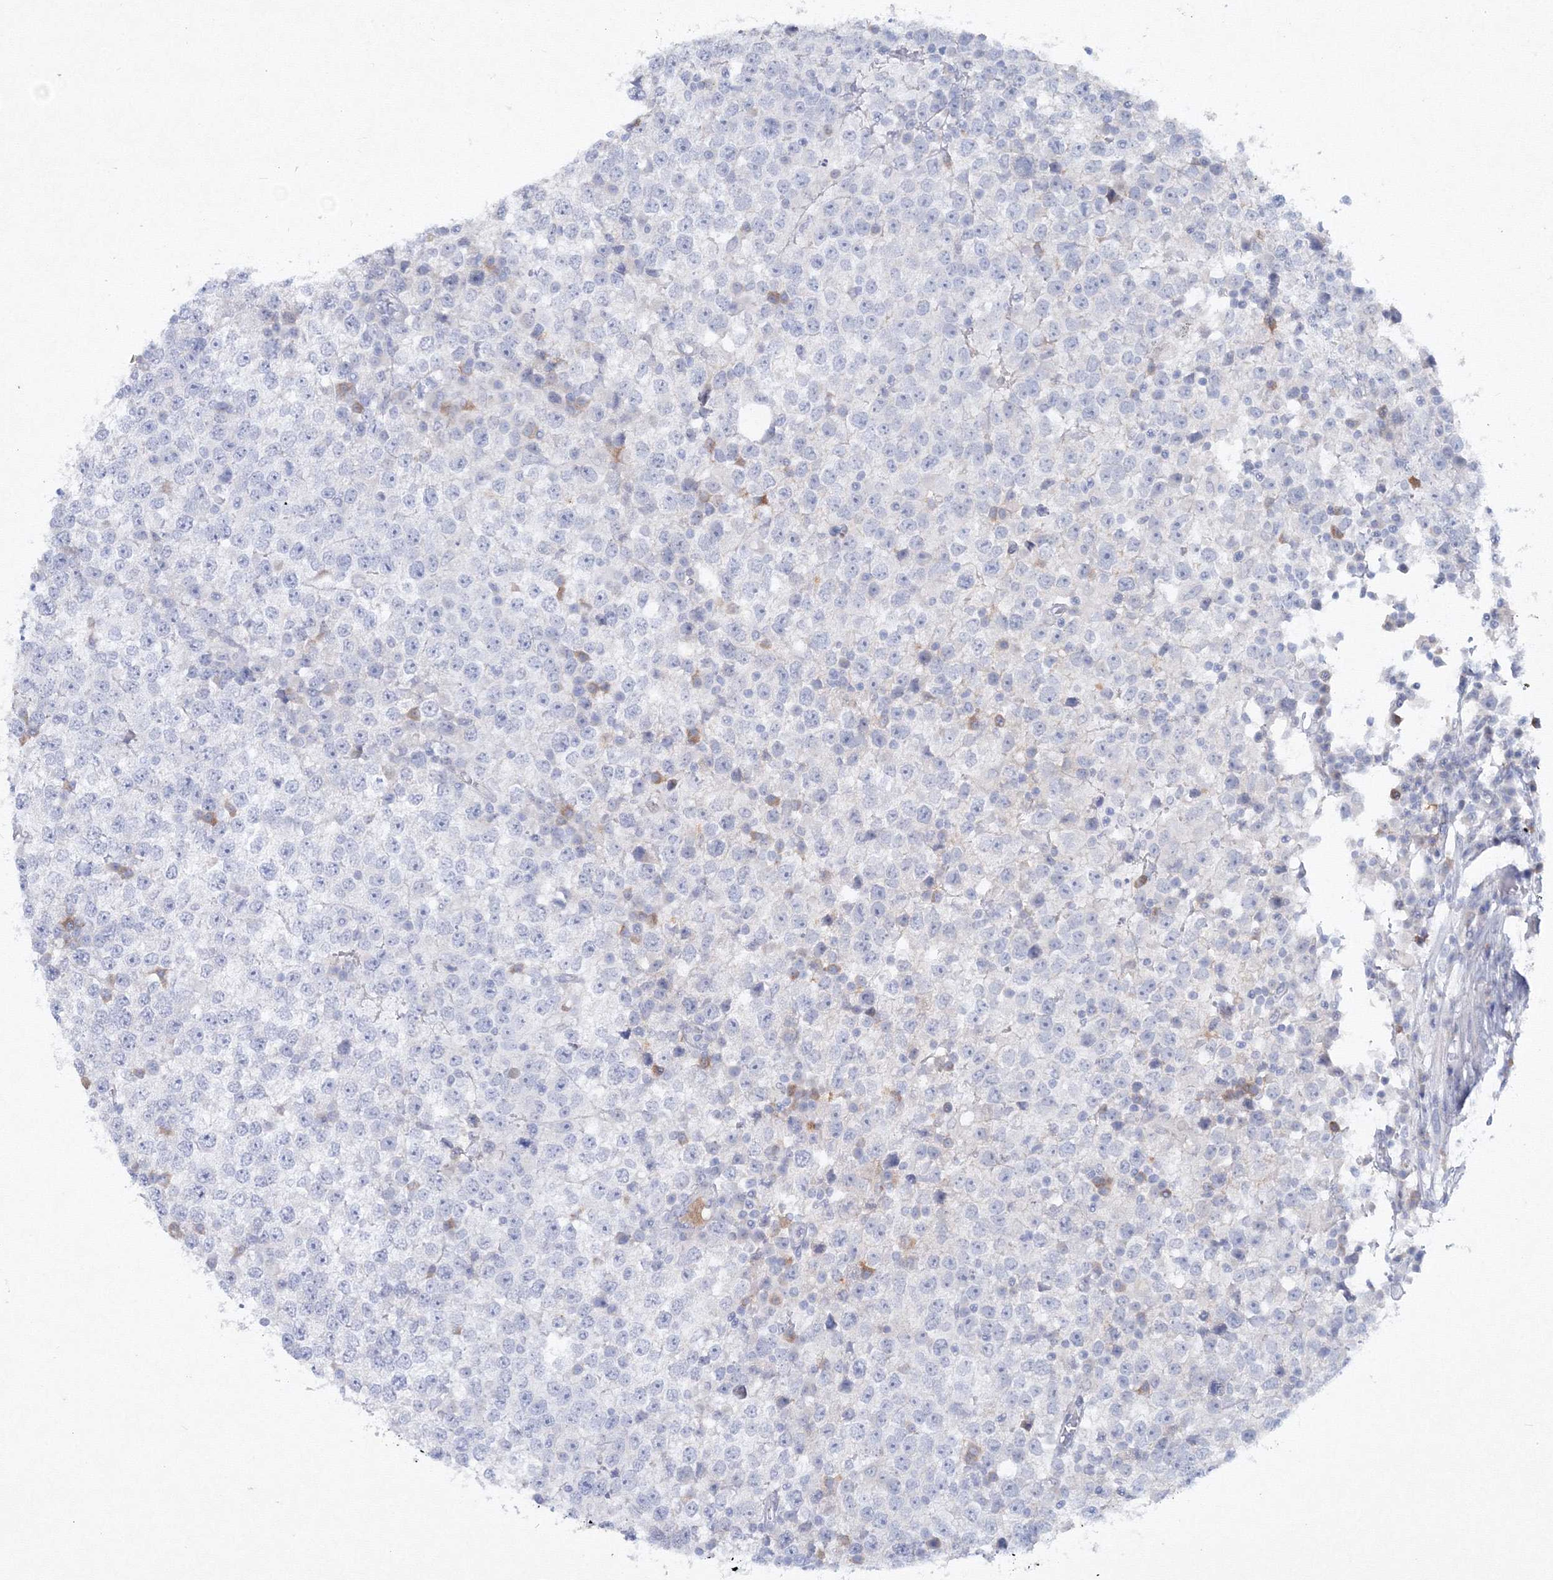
{"staining": {"intensity": "negative", "quantity": "none", "location": "none"}, "tissue": "testis cancer", "cell_type": "Tumor cells", "image_type": "cancer", "snomed": [{"axis": "morphology", "description": "Seminoma, NOS"}, {"axis": "topography", "description": "Testis"}], "caption": "IHC micrograph of neoplastic tissue: human testis cancer (seminoma) stained with DAB (3,3'-diaminobenzidine) shows no significant protein positivity in tumor cells. (Stains: DAB (3,3'-diaminobenzidine) immunohistochemistry with hematoxylin counter stain, Microscopy: brightfield microscopy at high magnification).", "gene": "GCKR", "patient": {"sex": "male", "age": 65}}